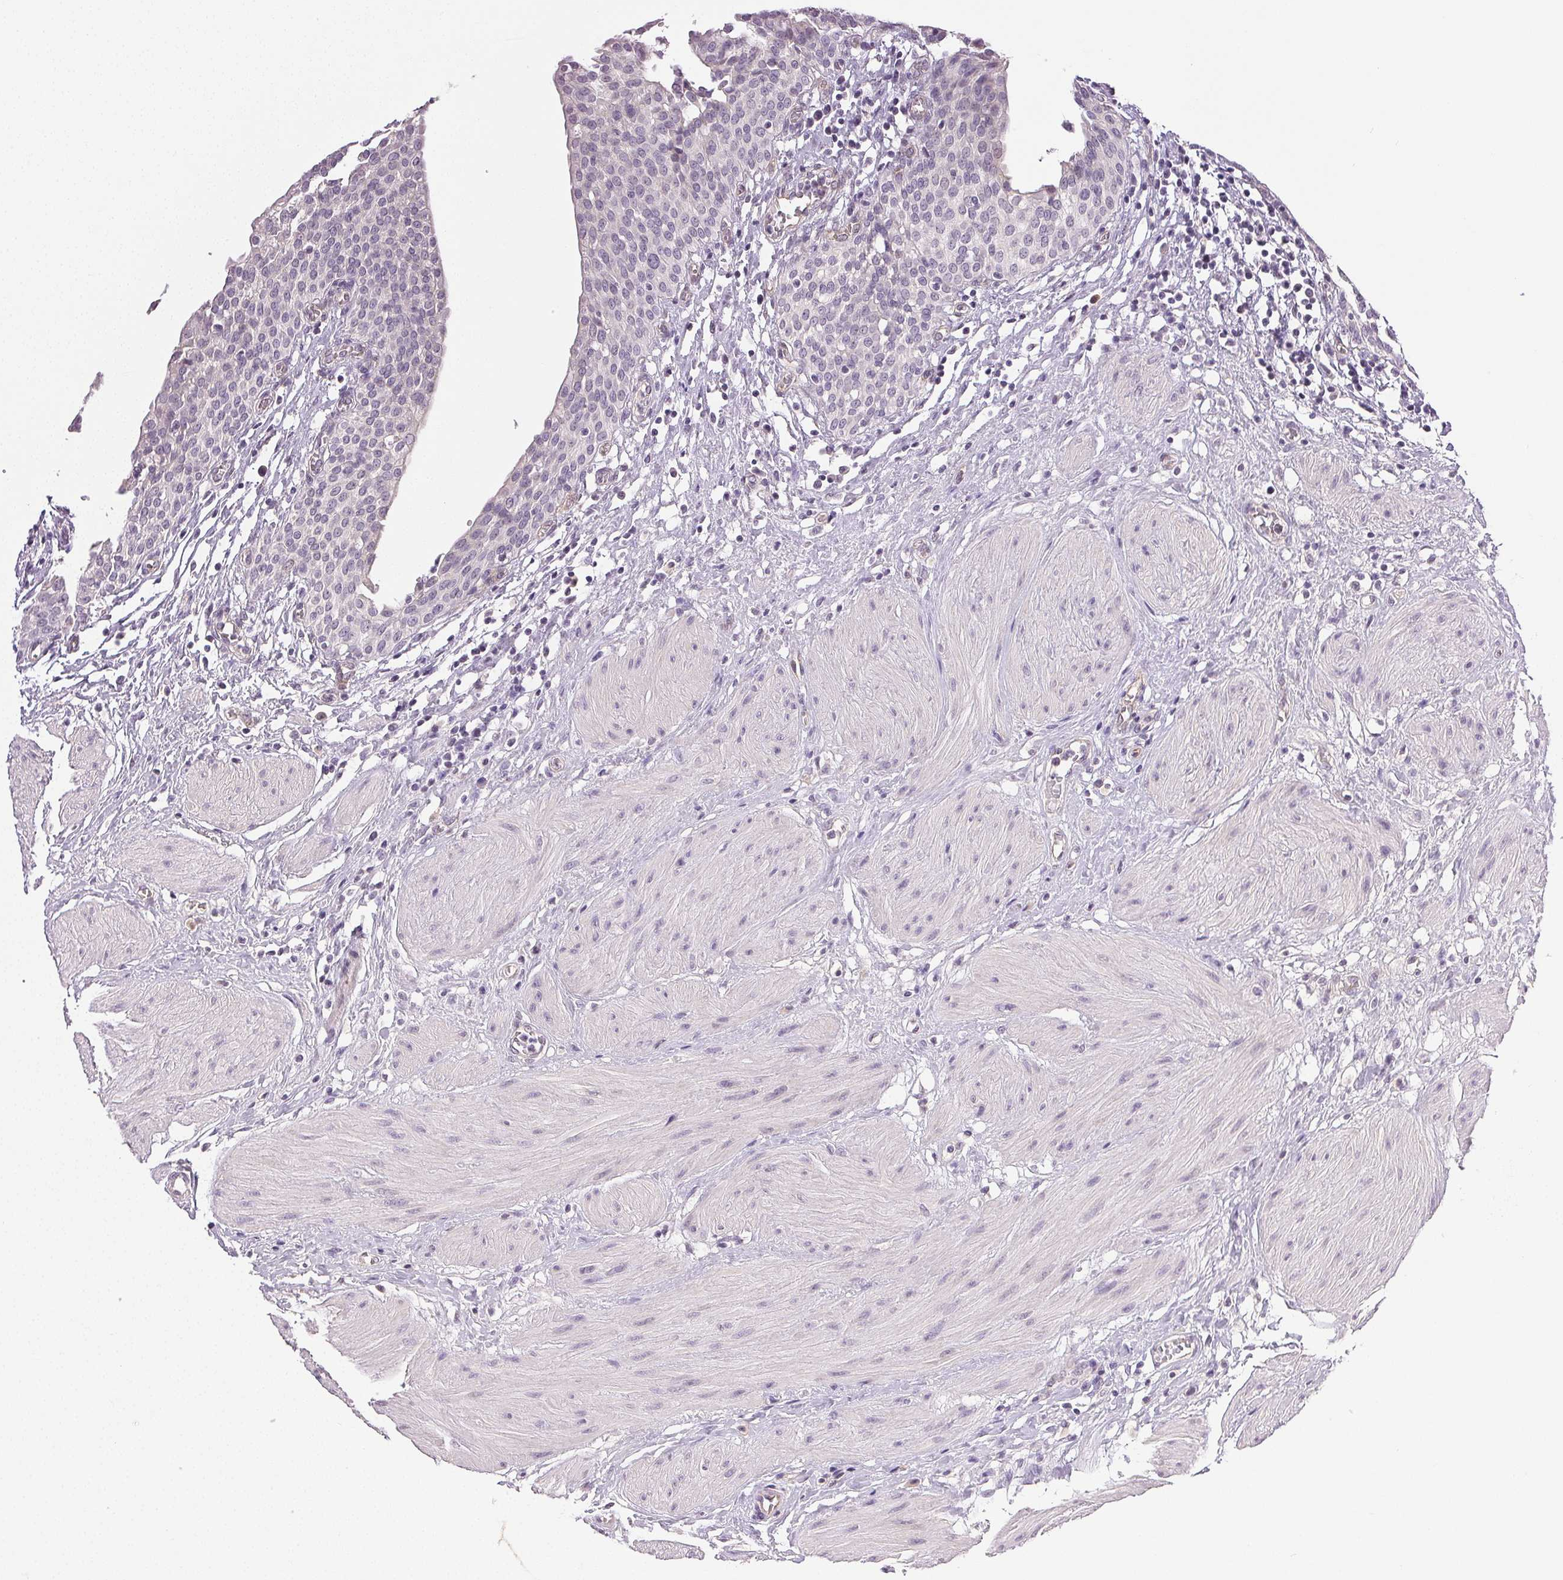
{"staining": {"intensity": "moderate", "quantity": "<25%", "location": "cytoplasmic/membranous"}, "tissue": "urinary bladder", "cell_type": "Urothelial cells", "image_type": "normal", "snomed": [{"axis": "morphology", "description": "Normal tissue, NOS"}, {"axis": "topography", "description": "Urinary bladder"}], "caption": "Benign urinary bladder exhibits moderate cytoplasmic/membranous positivity in about <25% of urothelial cells, visualized by immunohistochemistry. Using DAB (3,3'-diaminobenzidine) (brown) and hematoxylin (blue) stains, captured at high magnification using brightfield microscopy.", "gene": "PLCB1", "patient": {"sex": "male", "age": 55}}